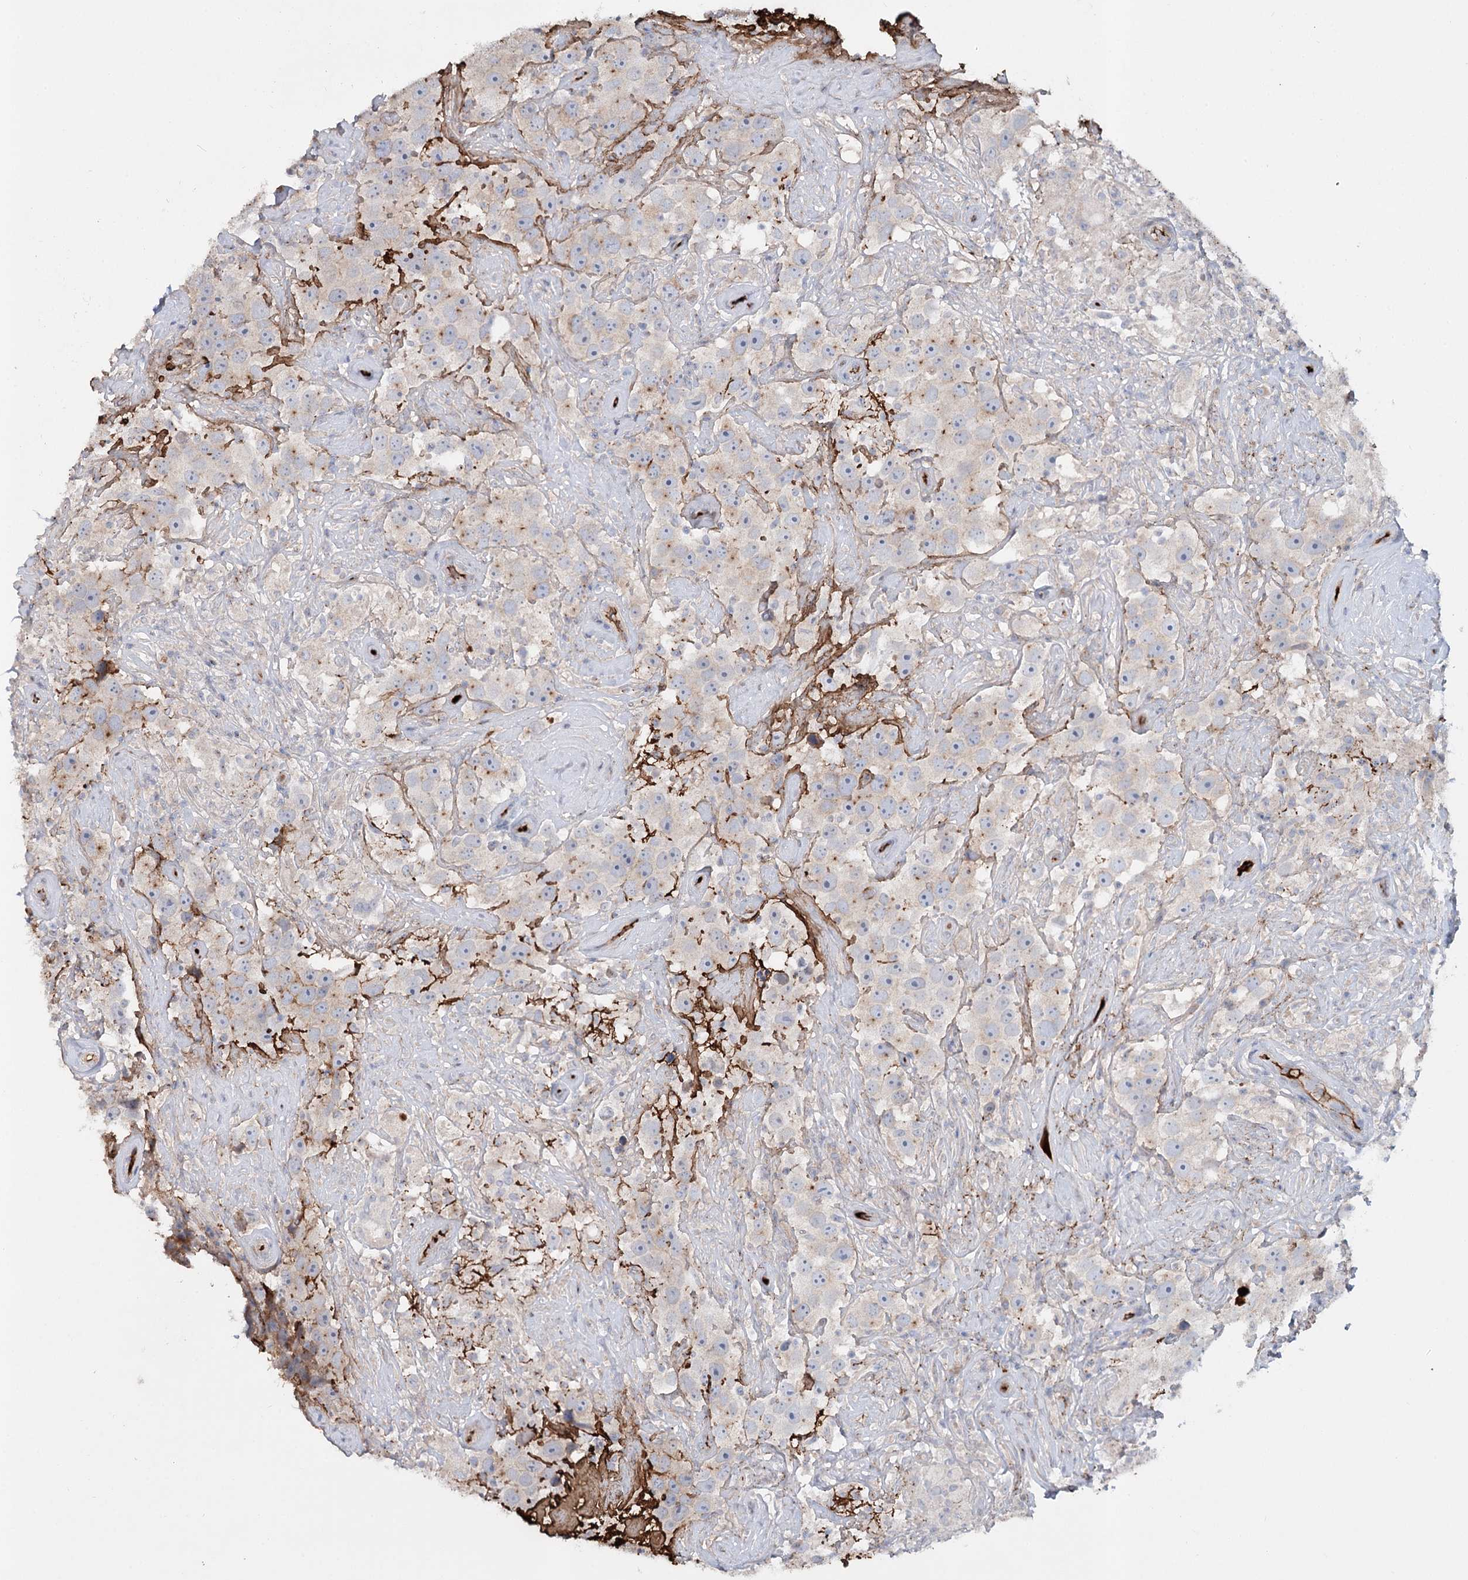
{"staining": {"intensity": "negative", "quantity": "none", "location": "none"}, "tissue": "testis cancer", "cell_type": "Tumor cells", "image_type": "cancer", "snomed": [{"axis": "morphology", "description": "Seminoma, NOS"}, {"axis": "topography", "description": "Testis"}], "caption": "High power microscopy photomicrograph of an immunohistochemistry (IHC) photomicrograph of testis cancer, revealing no significant staining in tumor cells.", "gene": "ALKBH8", "patient": {"sex": "male", "age": 49}}